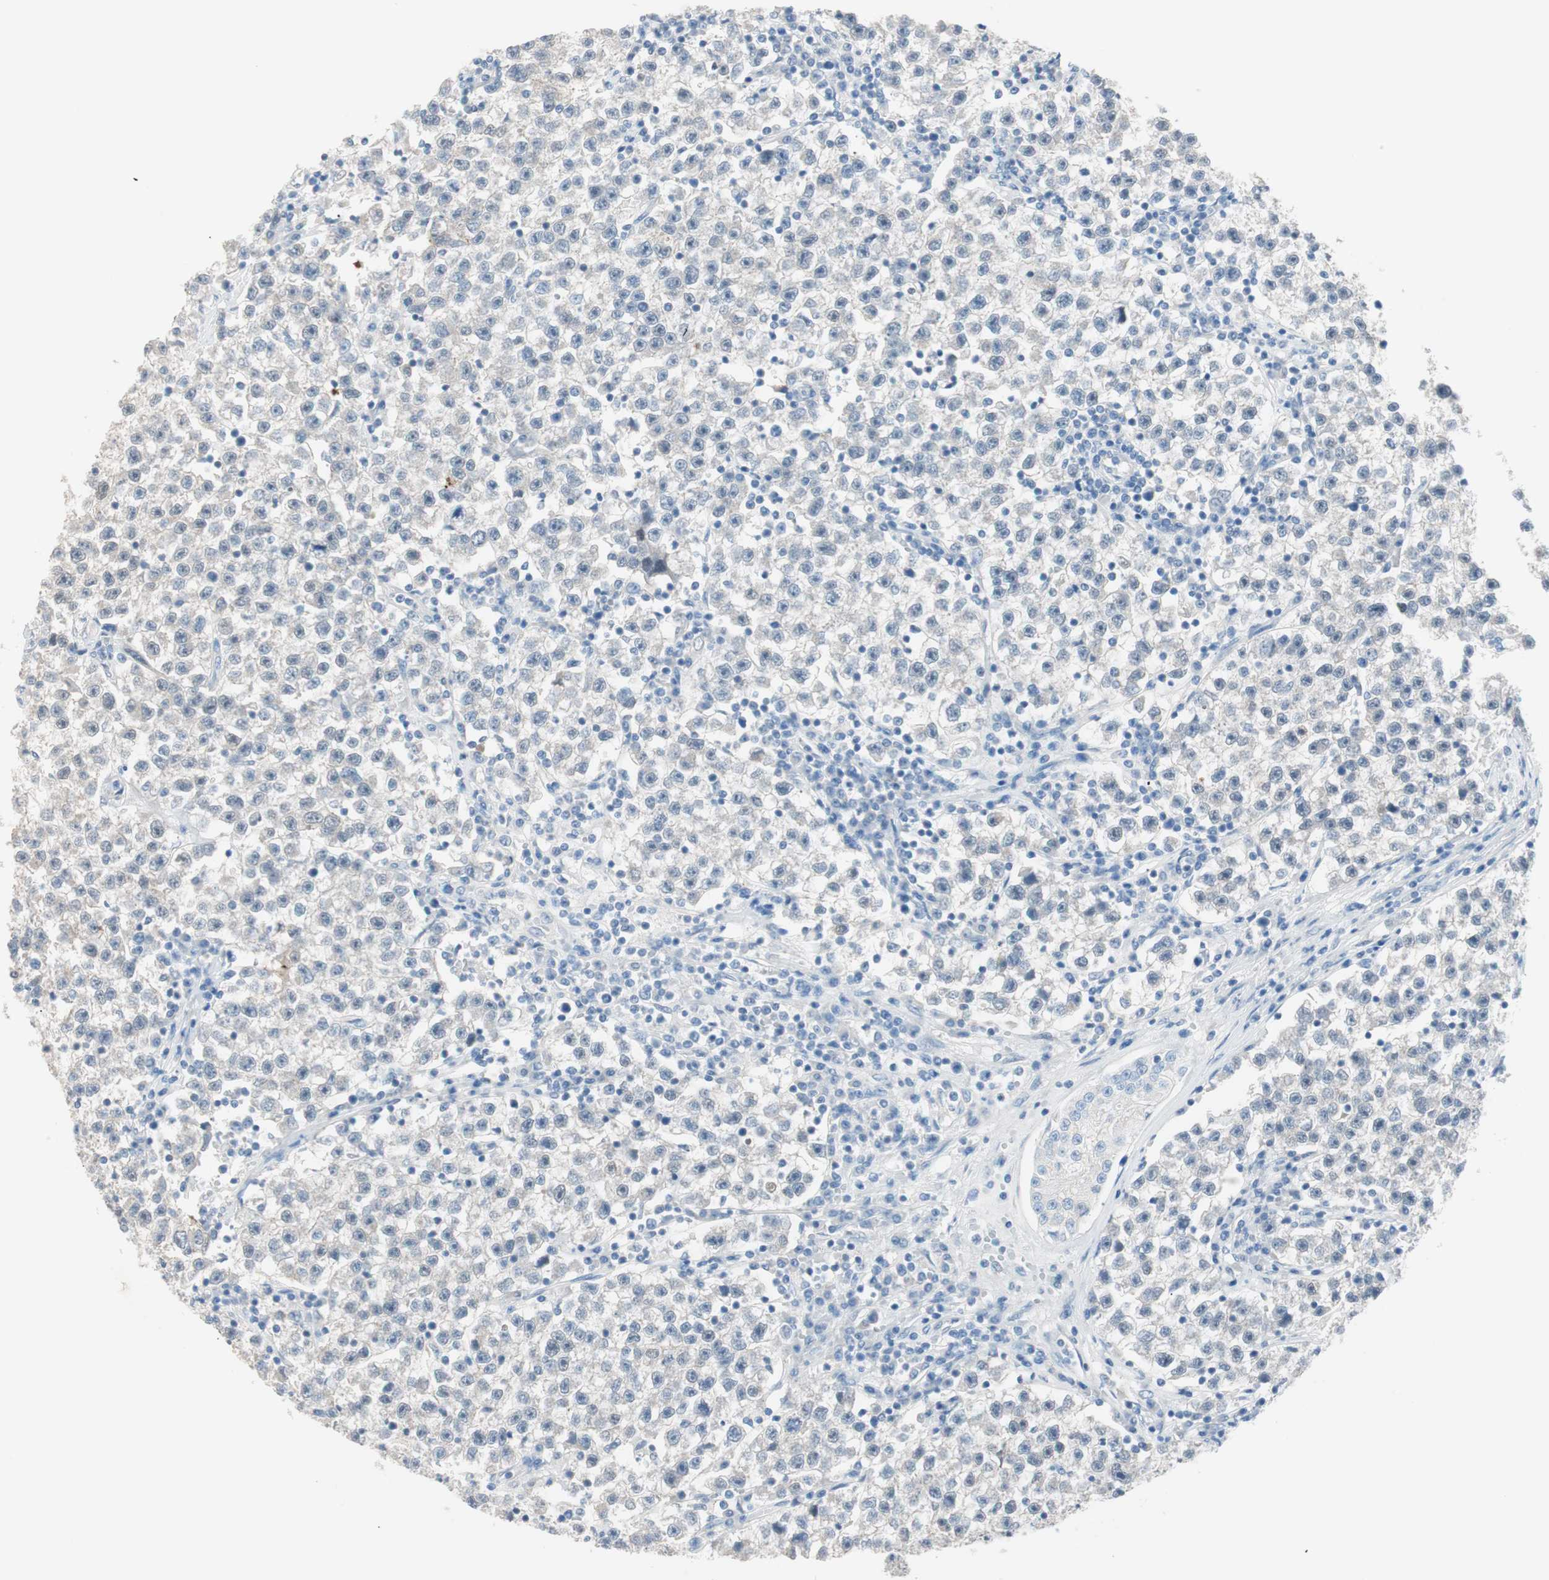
{"staining": {"intensity": "negative", "quantity": "none", "location": "none"}, "tissue": "testis cancer", "cell_type": "Tumor cells", "image_type": "cancer", "snomed": [{"axis": "morphology", "description": "Seminoma, NOS"}, {"axis": "topography", "description": "Testis"}], "caption": "This is an immunohistochemistry photomicrograph of human testis seminoma. There is no staining in tumor cells.", "gene": "VIL1", "patient": {"sex": "male", "age": 22}}